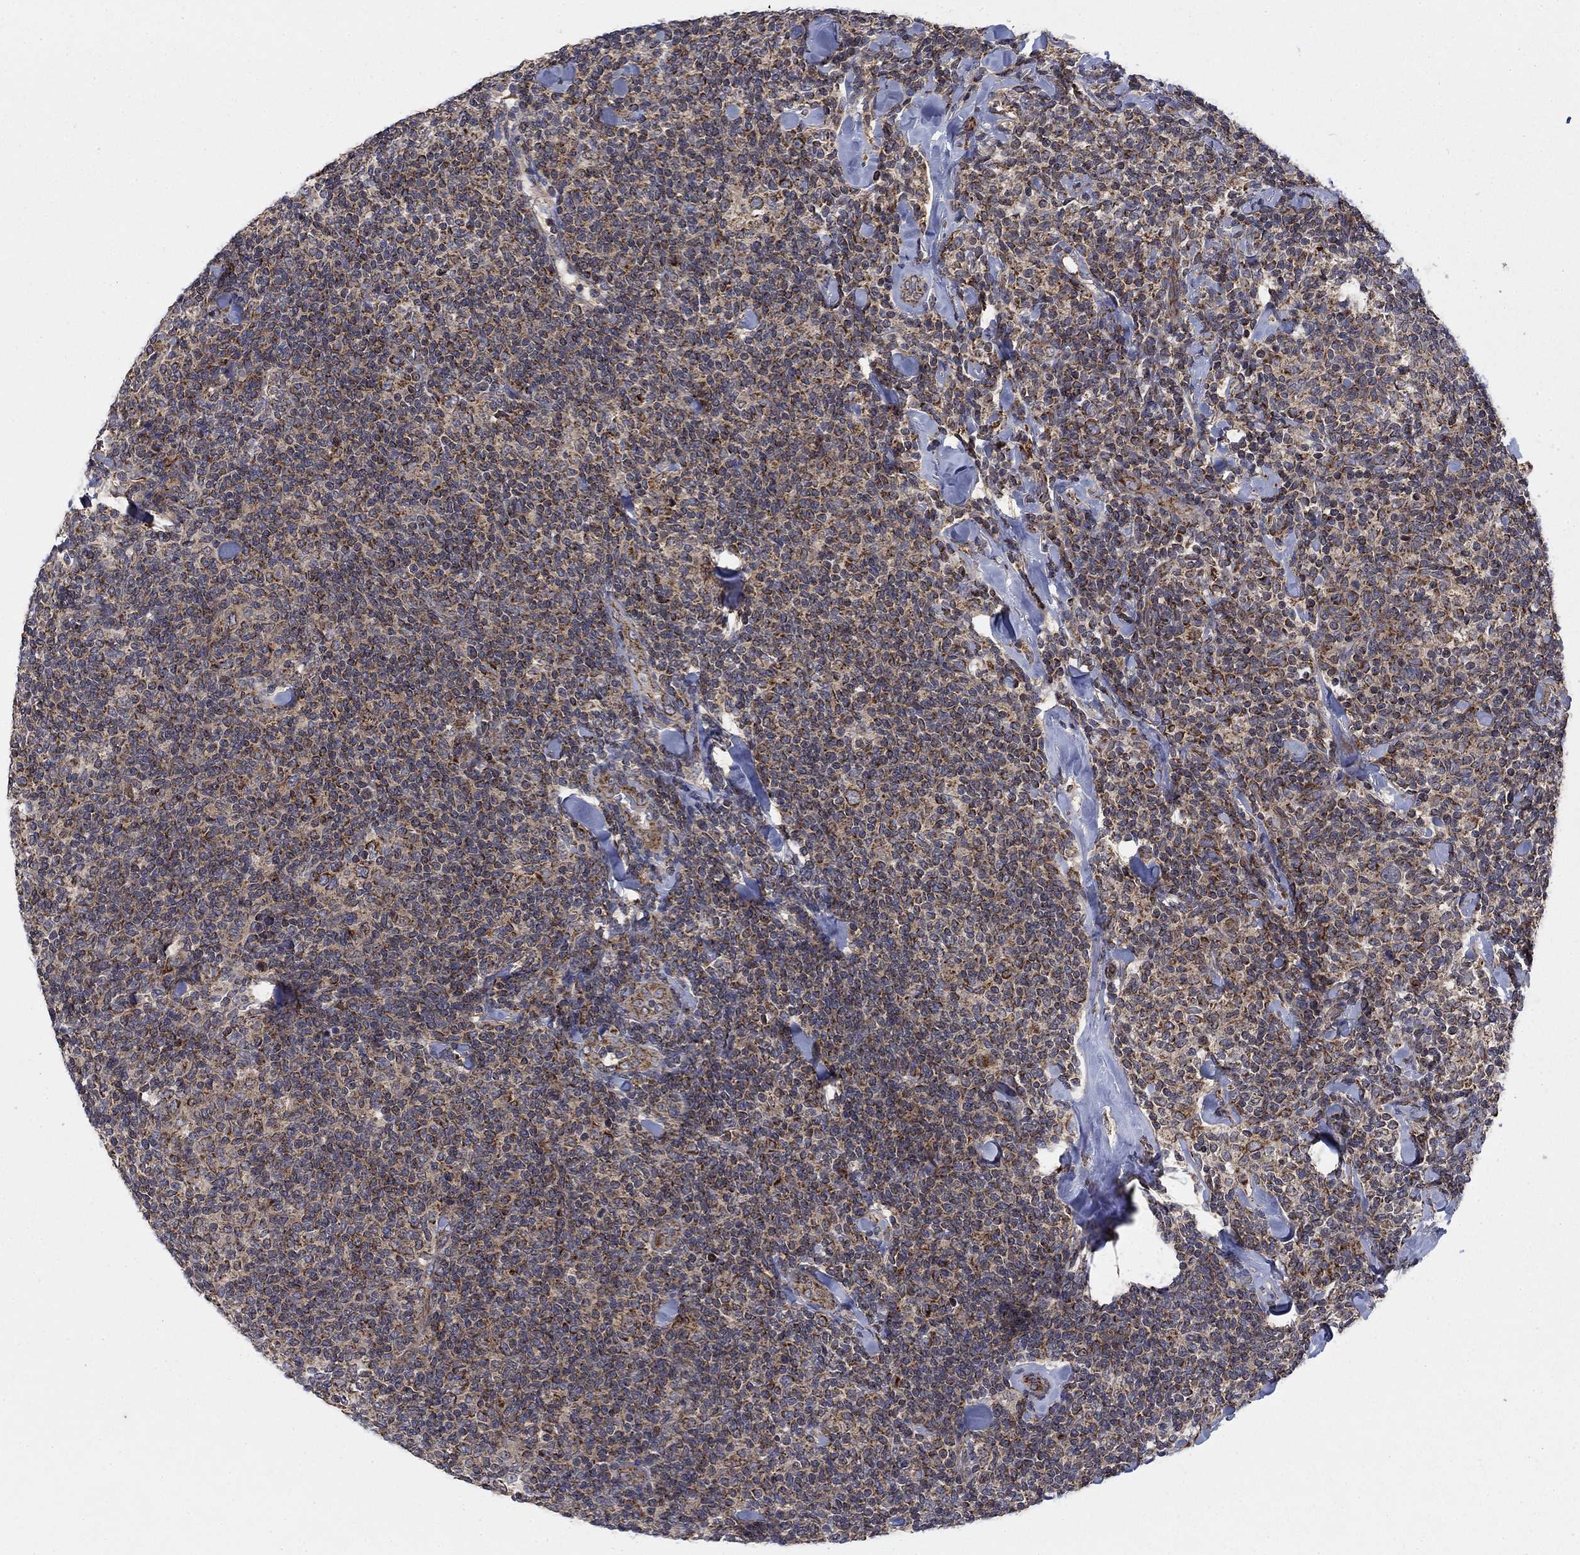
{"staining": {"intensity": "moderate", "quantity": ">75%", "location": "cytoplasmic/membranous"}, "tissue": "lymphoma", "cell_type": "Tumor cells", "image_type": "cancer", "snomed": [{"axis": "morphology", "description": "Malignant lymphoma, non-Hodgkin's type, Low grade"}, {"axis": "topography", "description": "Lymph node"}], "caption": "The immunohistochemical stain labels moderate cytoplasmic/membranous positivity in tumor cells of malignant lymphoma, non-Hodgkin's type (low-grade) tissue.", "gene": "NME7", "patient": {"sex": "female", "age": 56}}